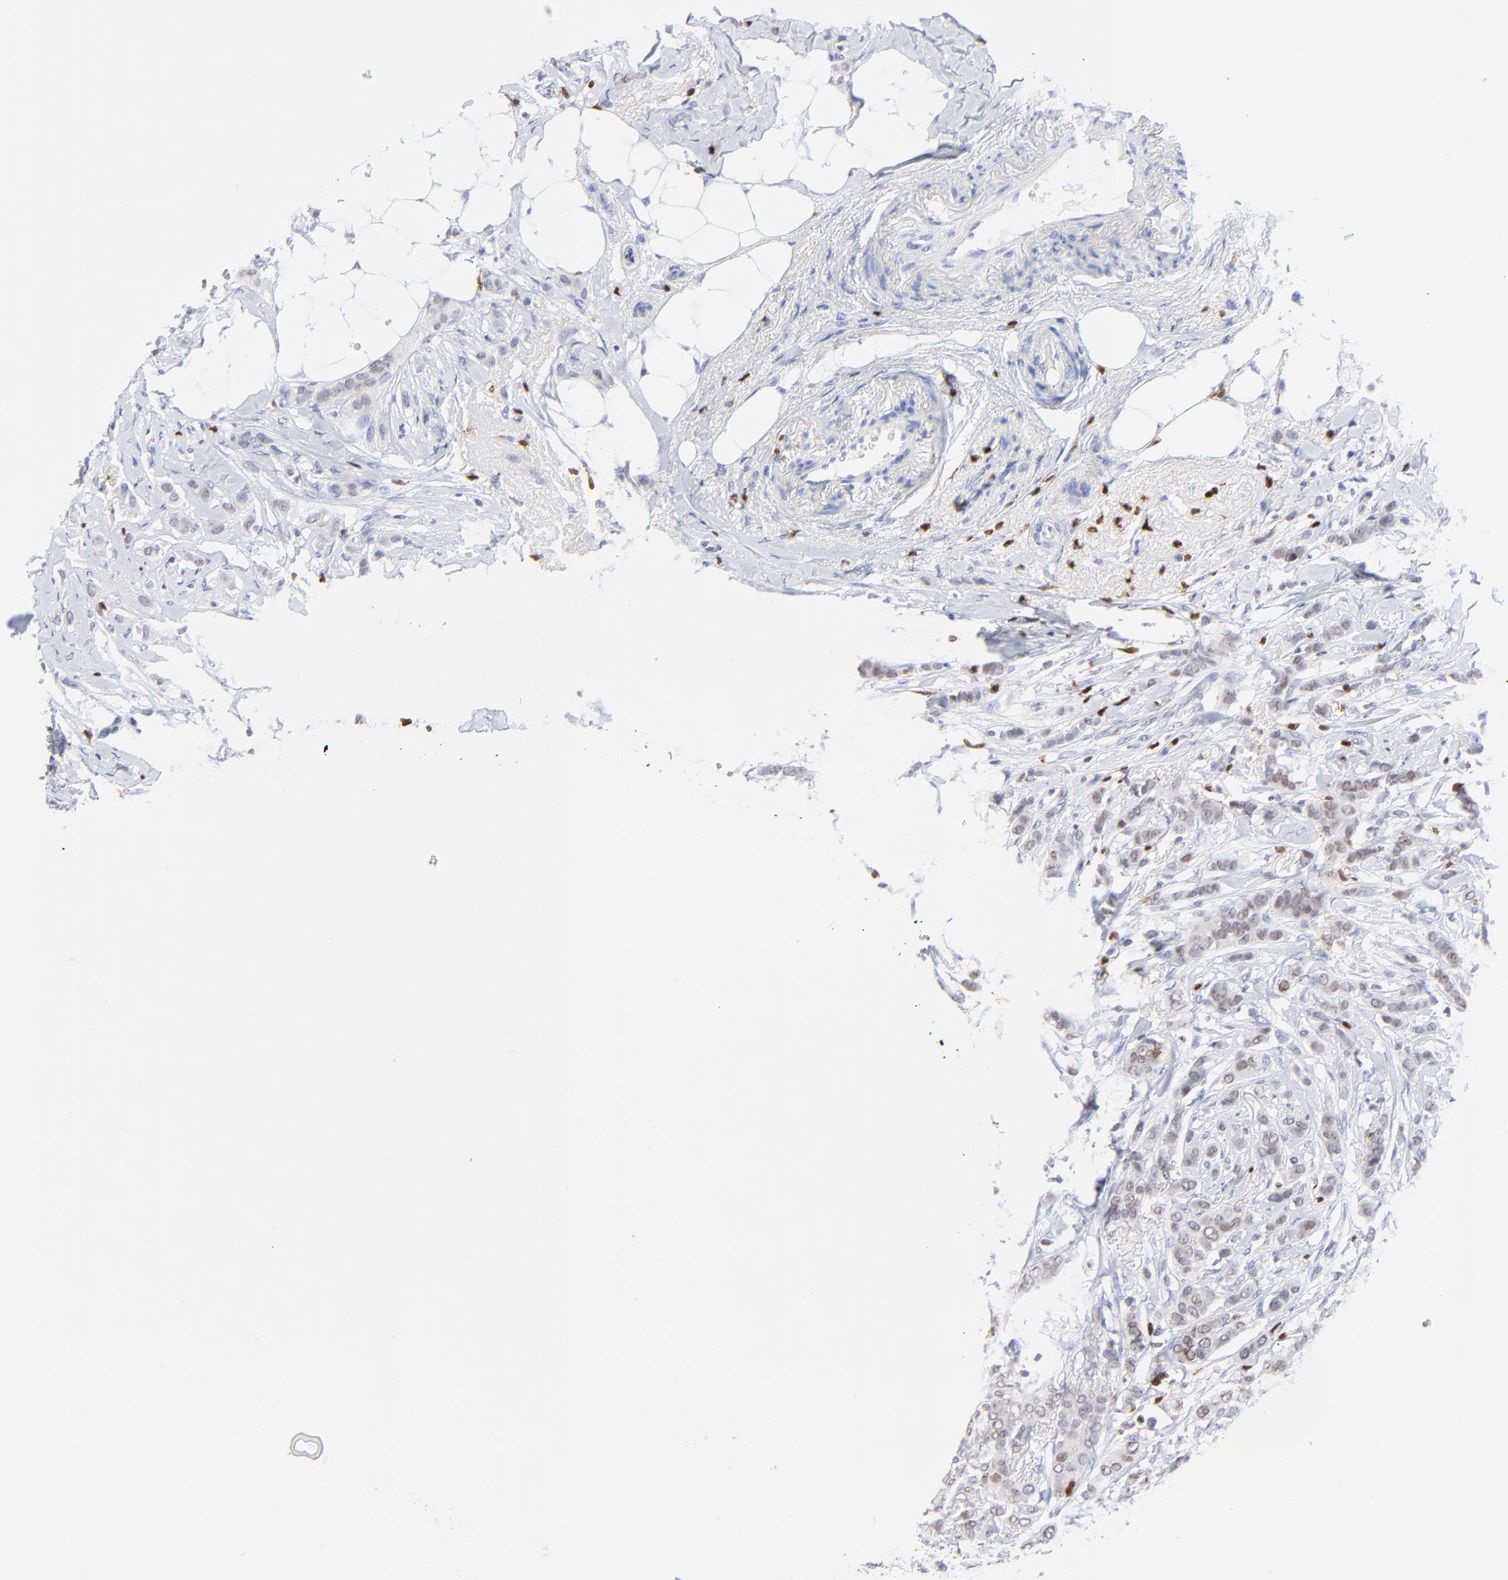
{"staining": {"intensity": "negative", "quantity": "none", "location": "none"}, "tissue": "breast cancer", "cell_type": "Tumor cells", "image_type": "cancer", "snomed": [{"axis": "morphology", "description": "Lobular carcinoma"}, {"axis": "topography", "description": "Breast"}], "caption": "The micrograph shows no significant expression in tumor cells of lobular carcinoma (breast).", "gene": "ZAP70", "patient": {"sex": "female", "age": 55}}